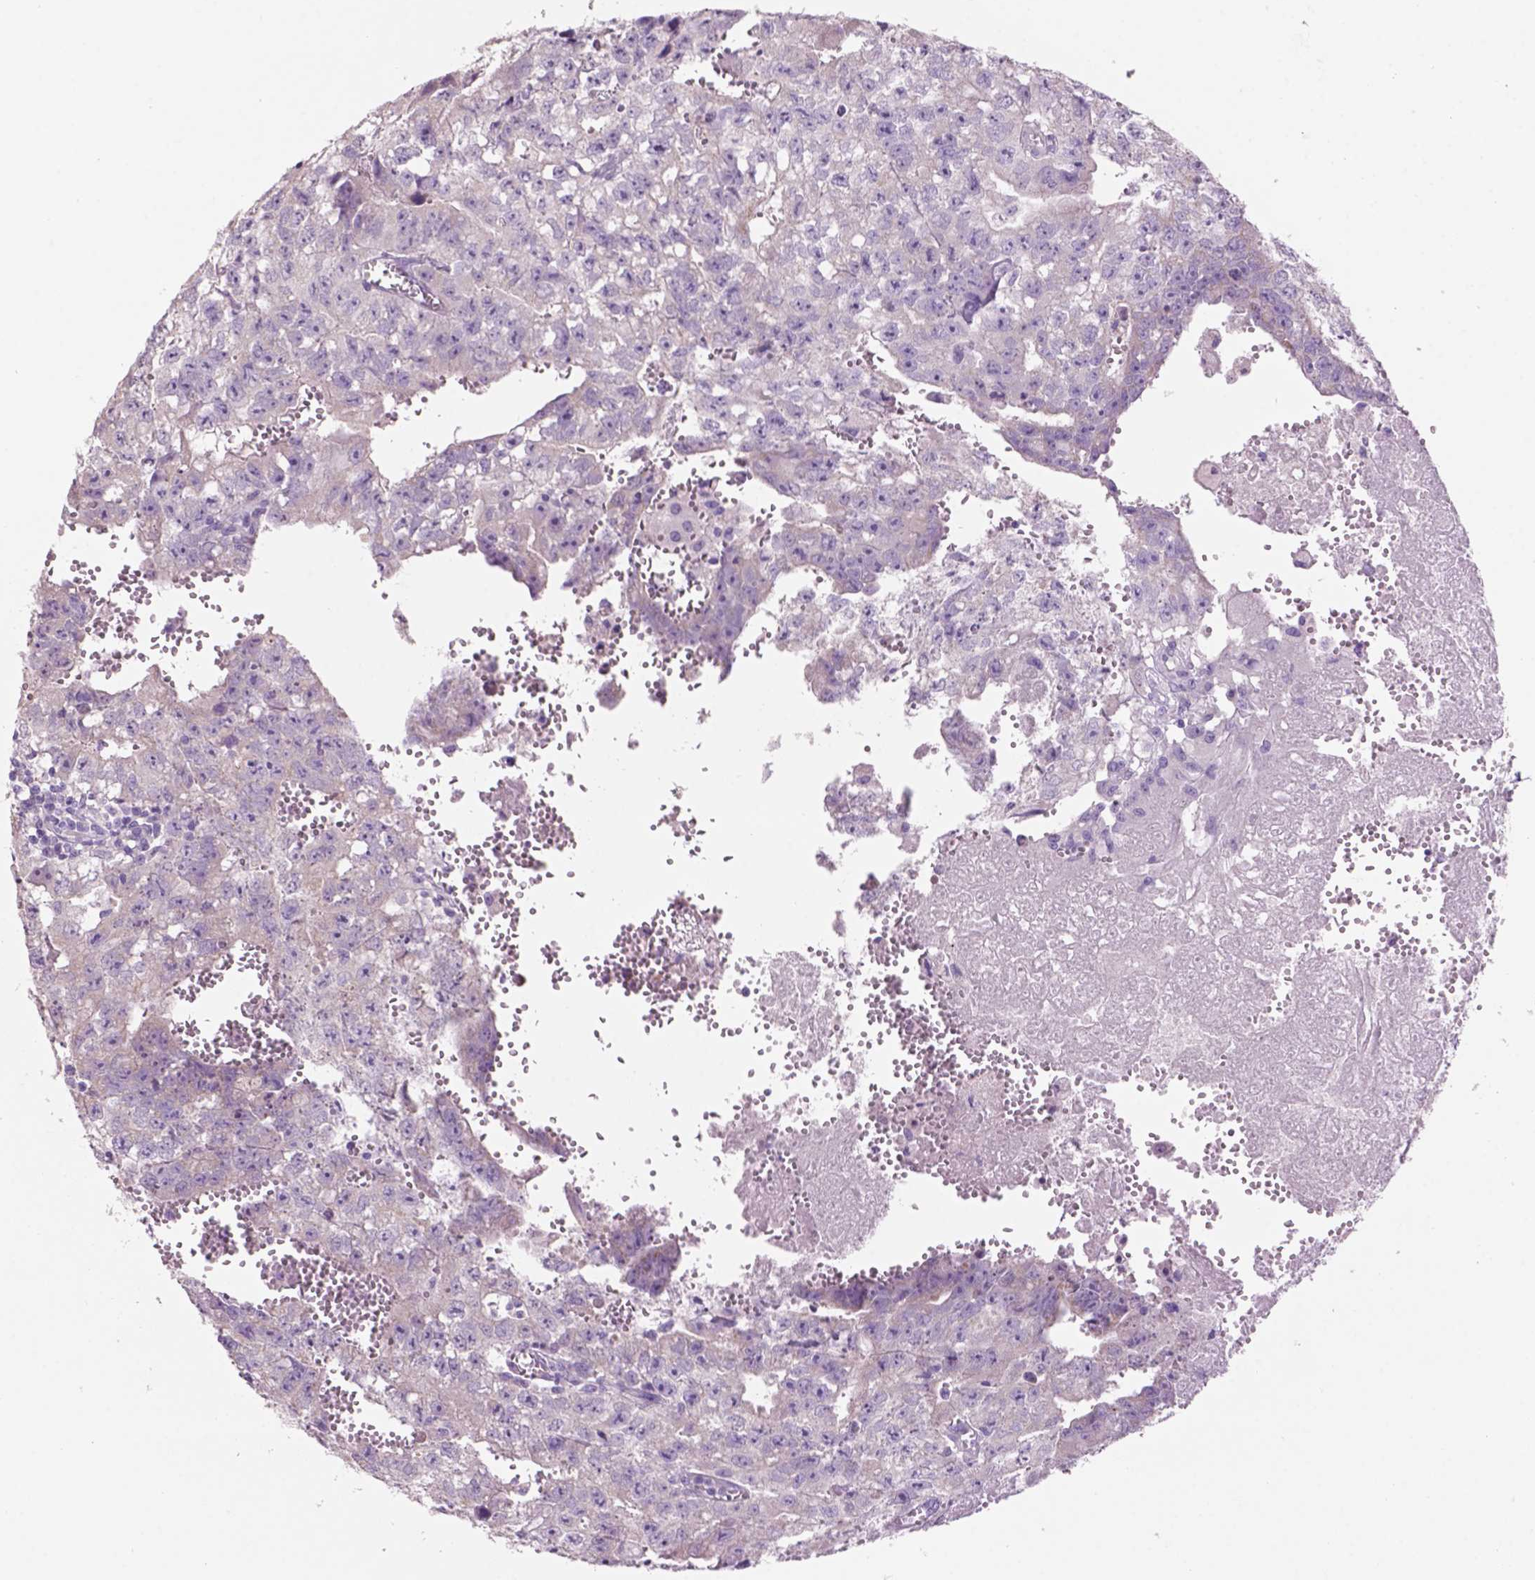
{"staining": {"intensity": "negative", "quantity": "none", "location": "none"}, "tissue": "testis cancer", "cell_type": "Tumor cells", "image_type": "cancer", "snomed": [{"axis": "morphology", "description": "Carcinoma, Embryonal, NOS"}, {"axis": "morphology", "description": "Teratoma, malignant, NOS"}, {"axis": "topography", "description": "Testis"}], "caption": "Human malignant teratoma (testis) stained for a protein using immunohistochemistry (IHC) demonstrates no expression in tumor cells.", "gene": "CRYBA4", "patient": {"sex": "male", "age": 24}}